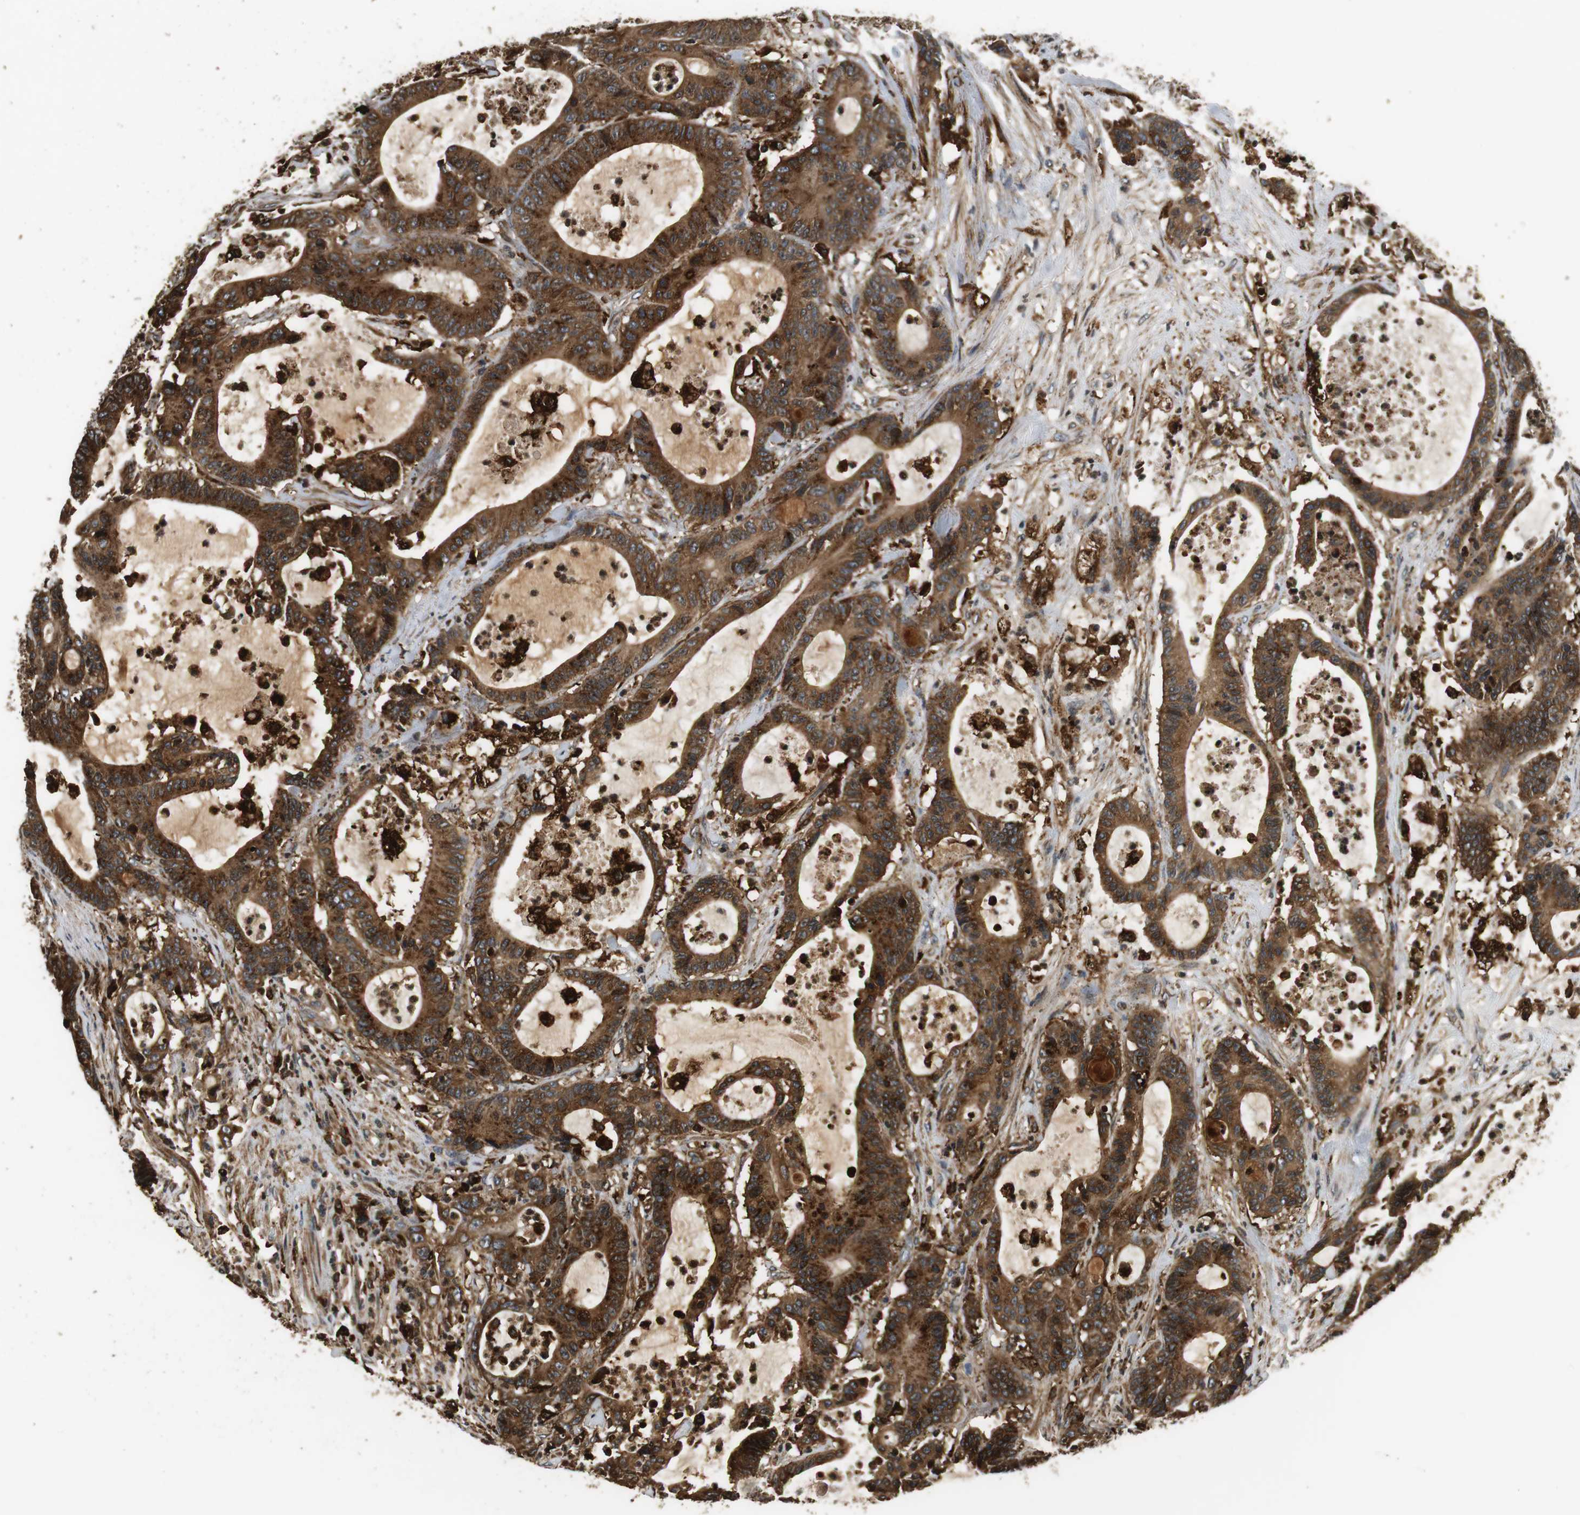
{"staining": {"intensity": "strong", "quantity": ">75%", "location": "cytoplasmic/membranous"}, "tissue": "colorectal cancer", "cell_type": "Tumor cells", "image_type": "cancer", "snomed": [{"axis": "morphology", "description": "Adenocarcinoma, NOS"}, {"axis": "topography", "description": "Colon"}], "caption": "Immunohistochemical staining of human colorectal cancer displays high levels of strong cytoplasmic/membranous positivity in about >75% of tumor cells.", "gene": "TXNRD1", "patient": {"sex": "female", "age": 84}}